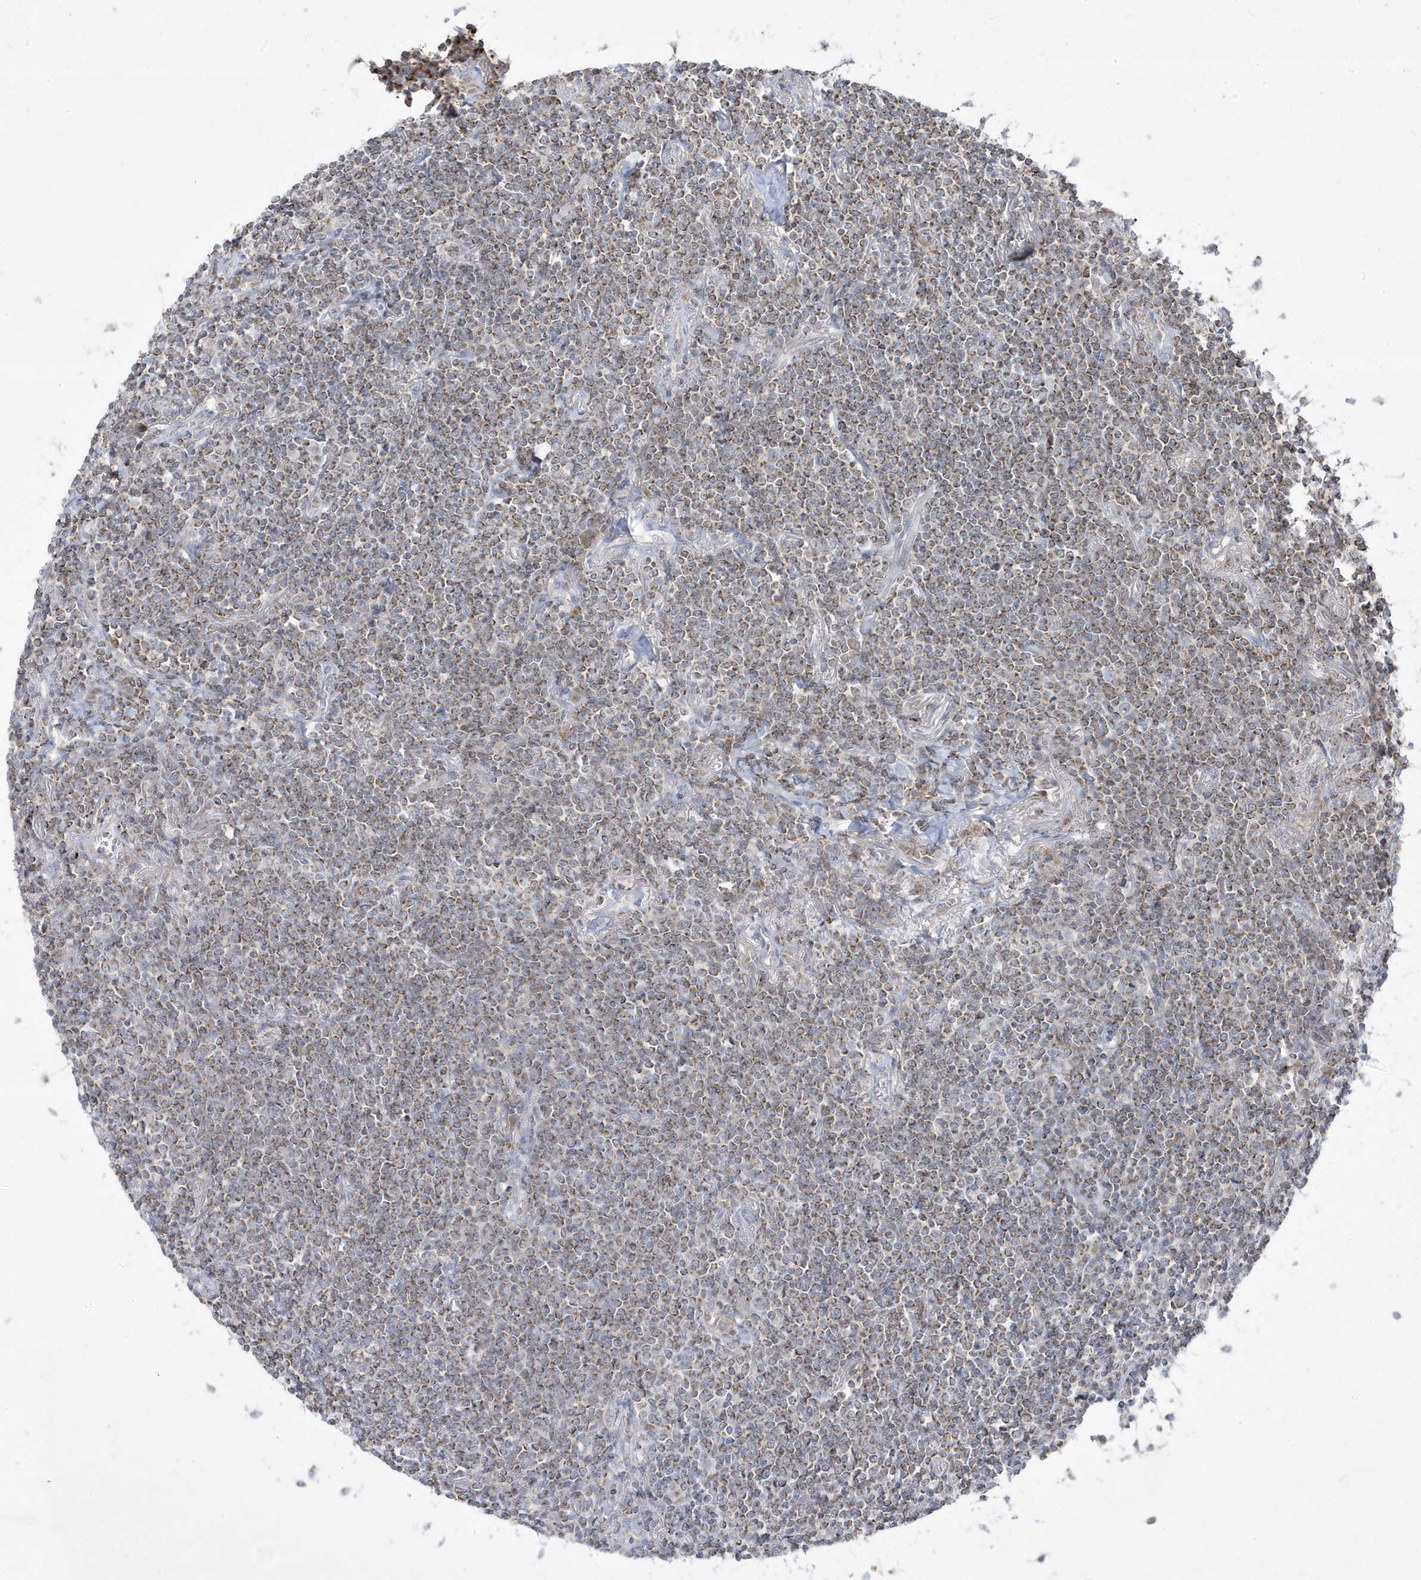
{"staining": {"intensity": "moderate", "quantity": ">75%", "location": "cytoplasmic/membranous"}, "tissue": "lymphoma", "cell_type": "Tumor cells", "image_type": "cancer", "snomed": [{"axis": "morphology", "description": "Malignant lymphoma, non-Hodgkin's type, Low grade"}, {"axis": "topography", "description": "Lung"}], "caption": "About >75% of tumor cells in human malignant lymphoma, non-Hodgkin's type (low-grade) display moderate cytoplasmic/membranous protein staining as visualized by brown immunohistochemical staining.", "gene": "ADAMTSL3", "patient": {"sex": "female", "age": 71}}